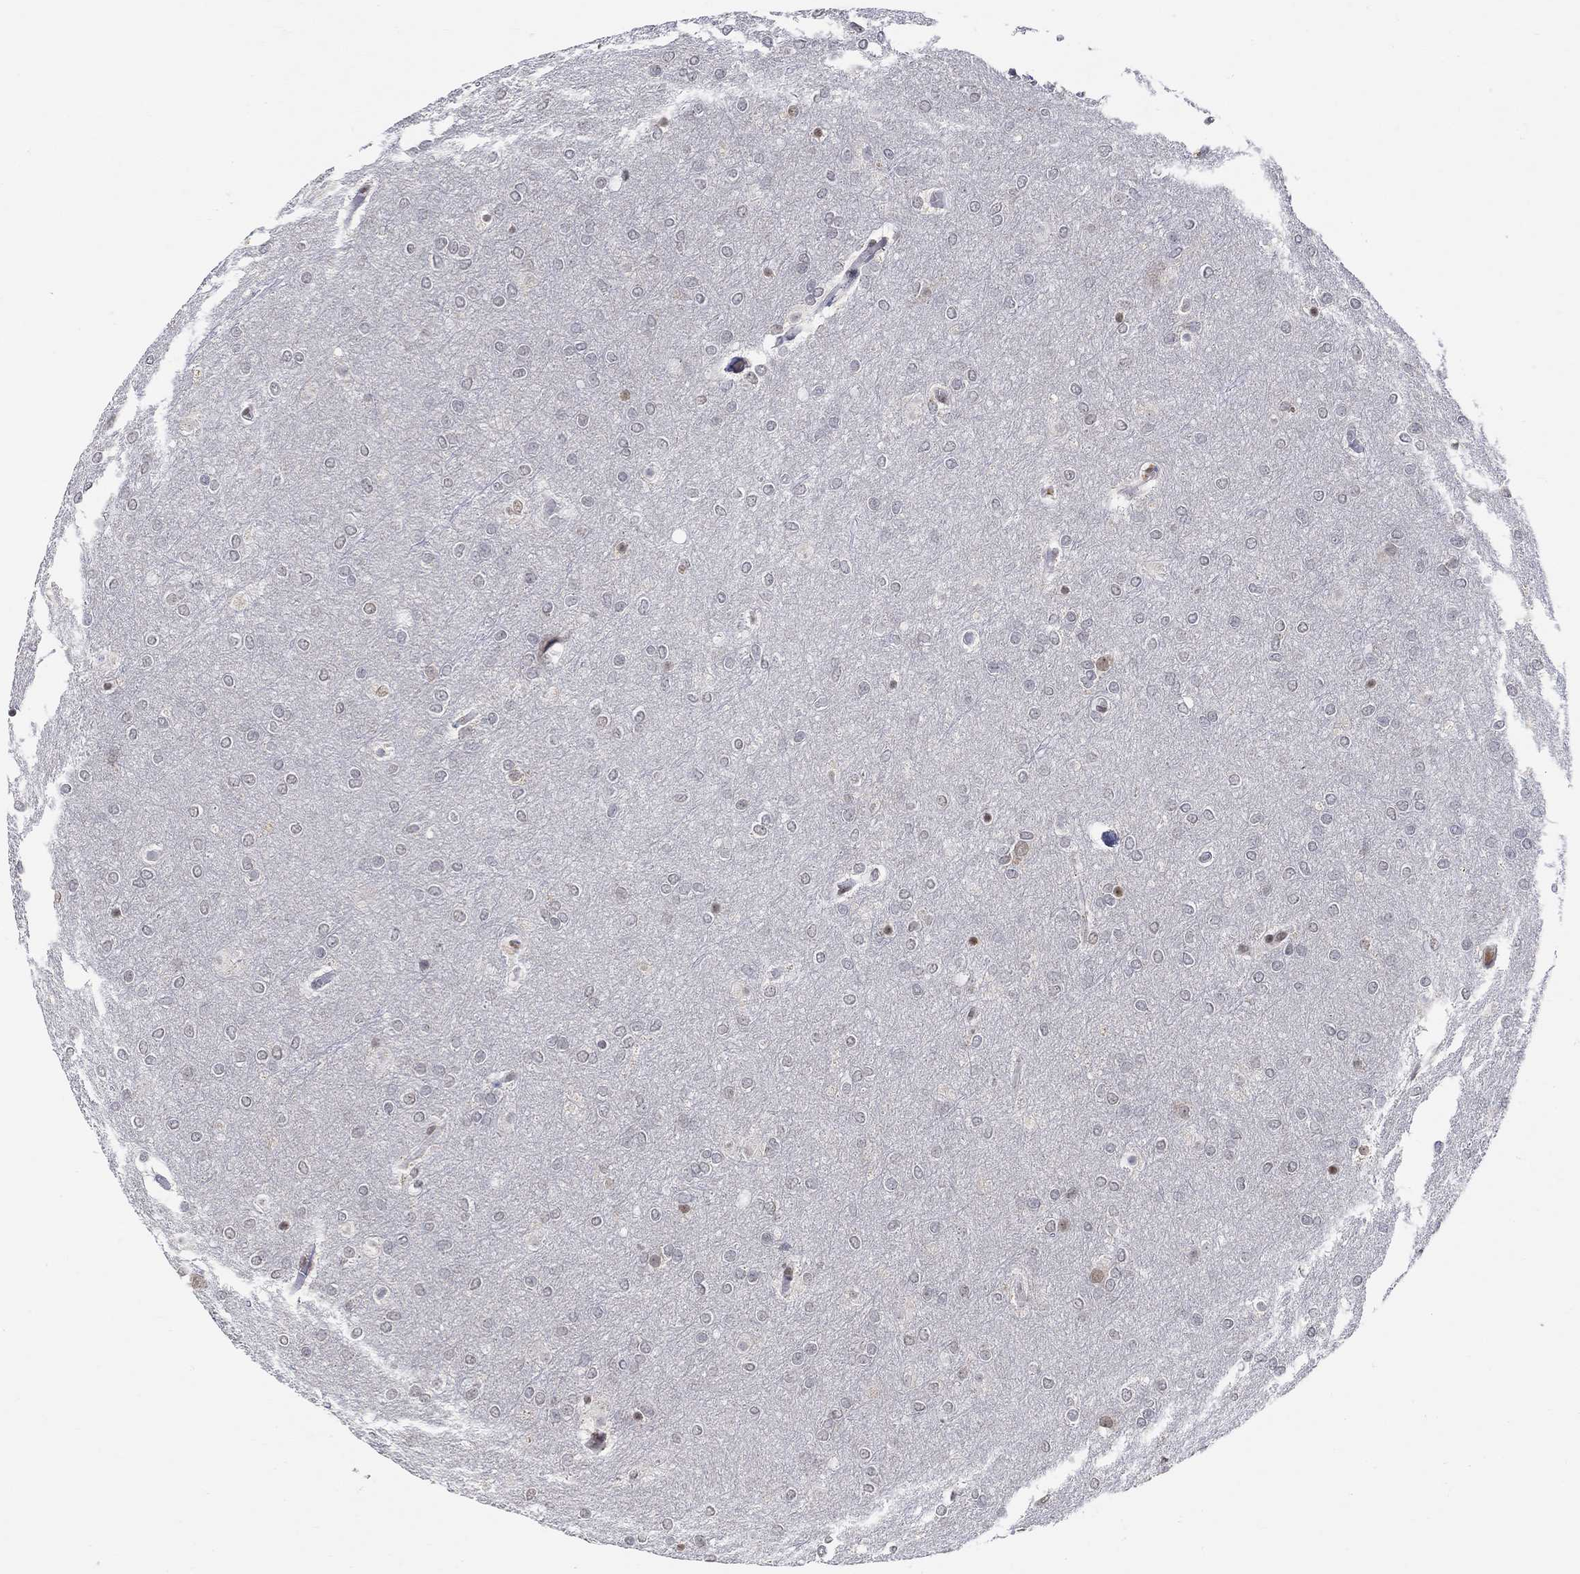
{"staining": {"intensity": "moderate", "quantity": "<25%", "location": "nuclear"}, "tissue": "glioma", "cell_type": "Tumor cells", "image_type": "cancer", "snomed": [{"axis": "morphology", "description": "Glioma, malignant, High grade"}, {"axis": "topography", "description": "Brain"}], "caption": "Brown immunohistochemical staining in glioma exhibits moderate nuclear expression in approximately <25% of tumor cells. (DAB (3,3'-diaminobenzidine) IHC with brightfield microscopy, high magnification).", "gene": "KLF12", "patient": {"sex": "female", "age": 61}}